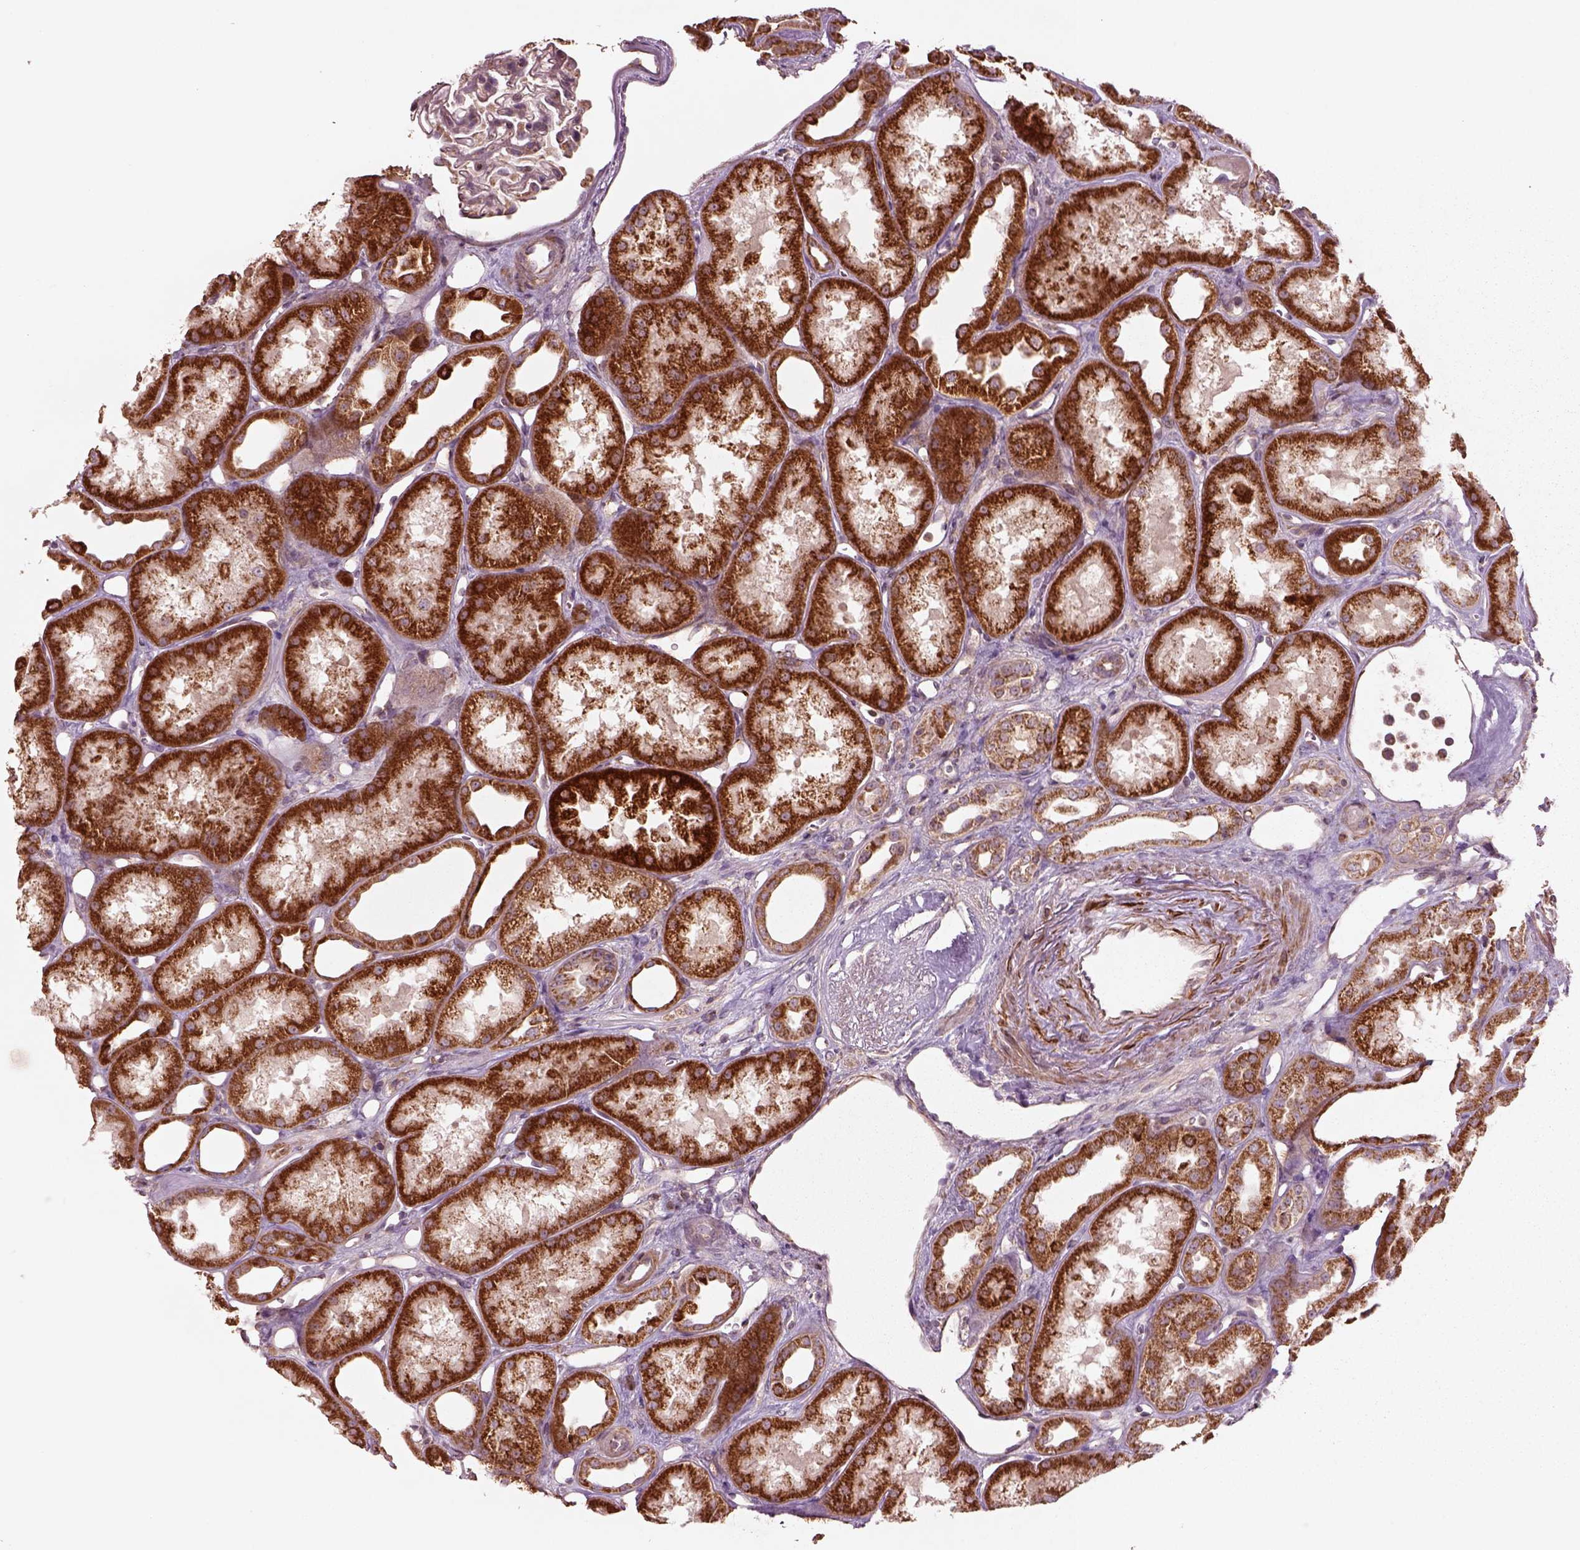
{"staining": {"intensity": "weak", "quantity": "<25%", "location": "cytoplasmic/membranous"}, "tissue": "kidney", "cell_type": "Cells in glomeruli", "image_type": "normal", "snomed": [{"axis": "morphology", "description": "Normal tissue, NOS"}, {"axis": "topography", "description": "Kidney"}], "caption": "Benign kidney was stained to show a protein in brown. There is no significant staining in cells in glomeruli.", "gene": "SLC25A31", "patient": {"sex": "male", "age": 61}}